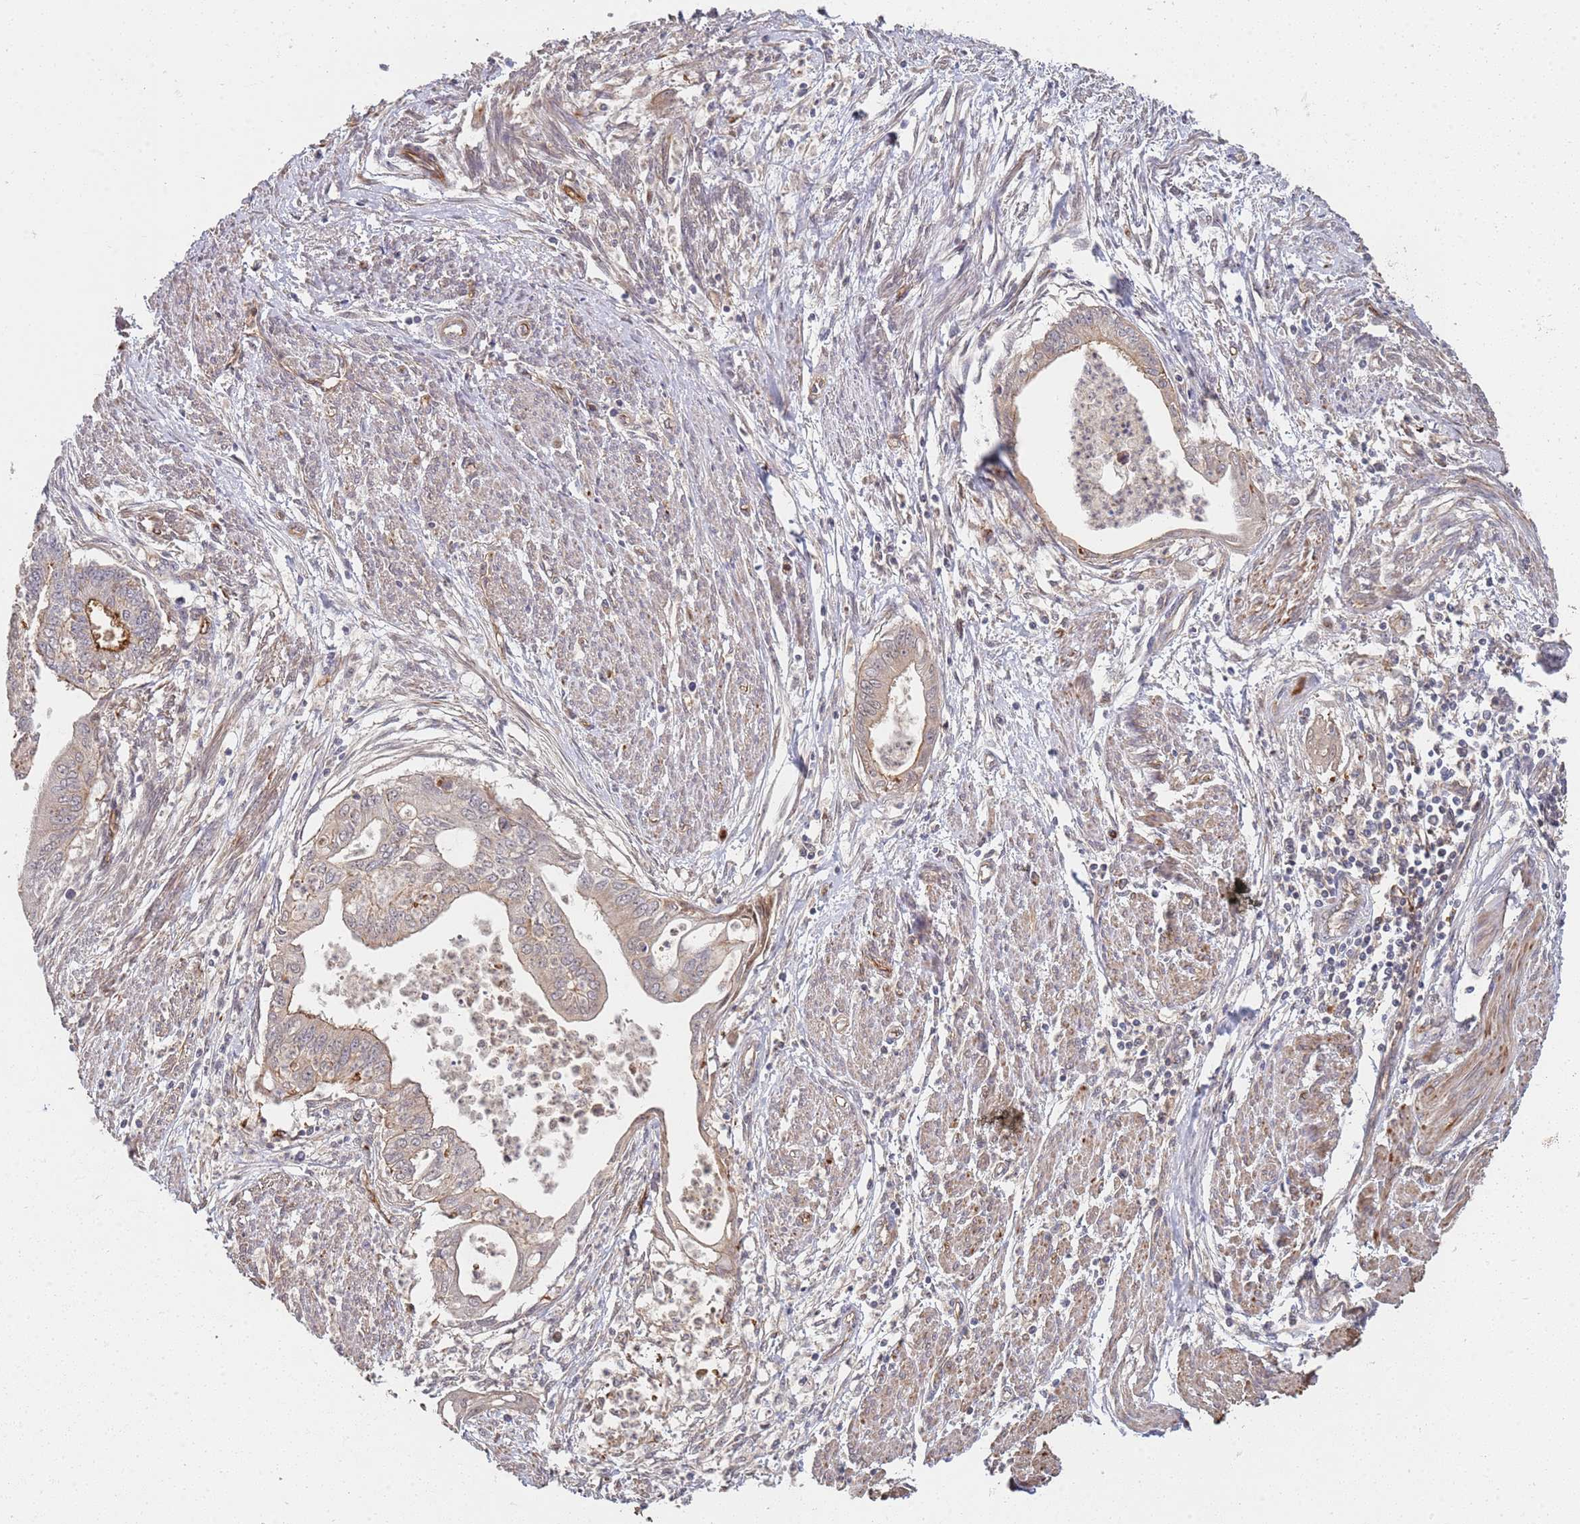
{"staining": {"intensity": "moderate", "quantity": "<25%", "location": "cytoplasmic/membranous"}, "tissue": "endometrial cancer", "cell_type": "Tumor cells", "image_type": "cancer", "snomed": [{"axis": "morphology", "description": "Adenocarcinoma, NOS"}, {"axis": "topography", "description": "Endometrium"}], "caption": "Tumor cells show moderate cytoplasmic/membranous positivity in about <25% of cells in adenocarcinoma (endometrial). (IHC, brightfield microscopy, high magnification).", "gene": "ABCB6", "patient": {"sex": "female", "age": 73}}